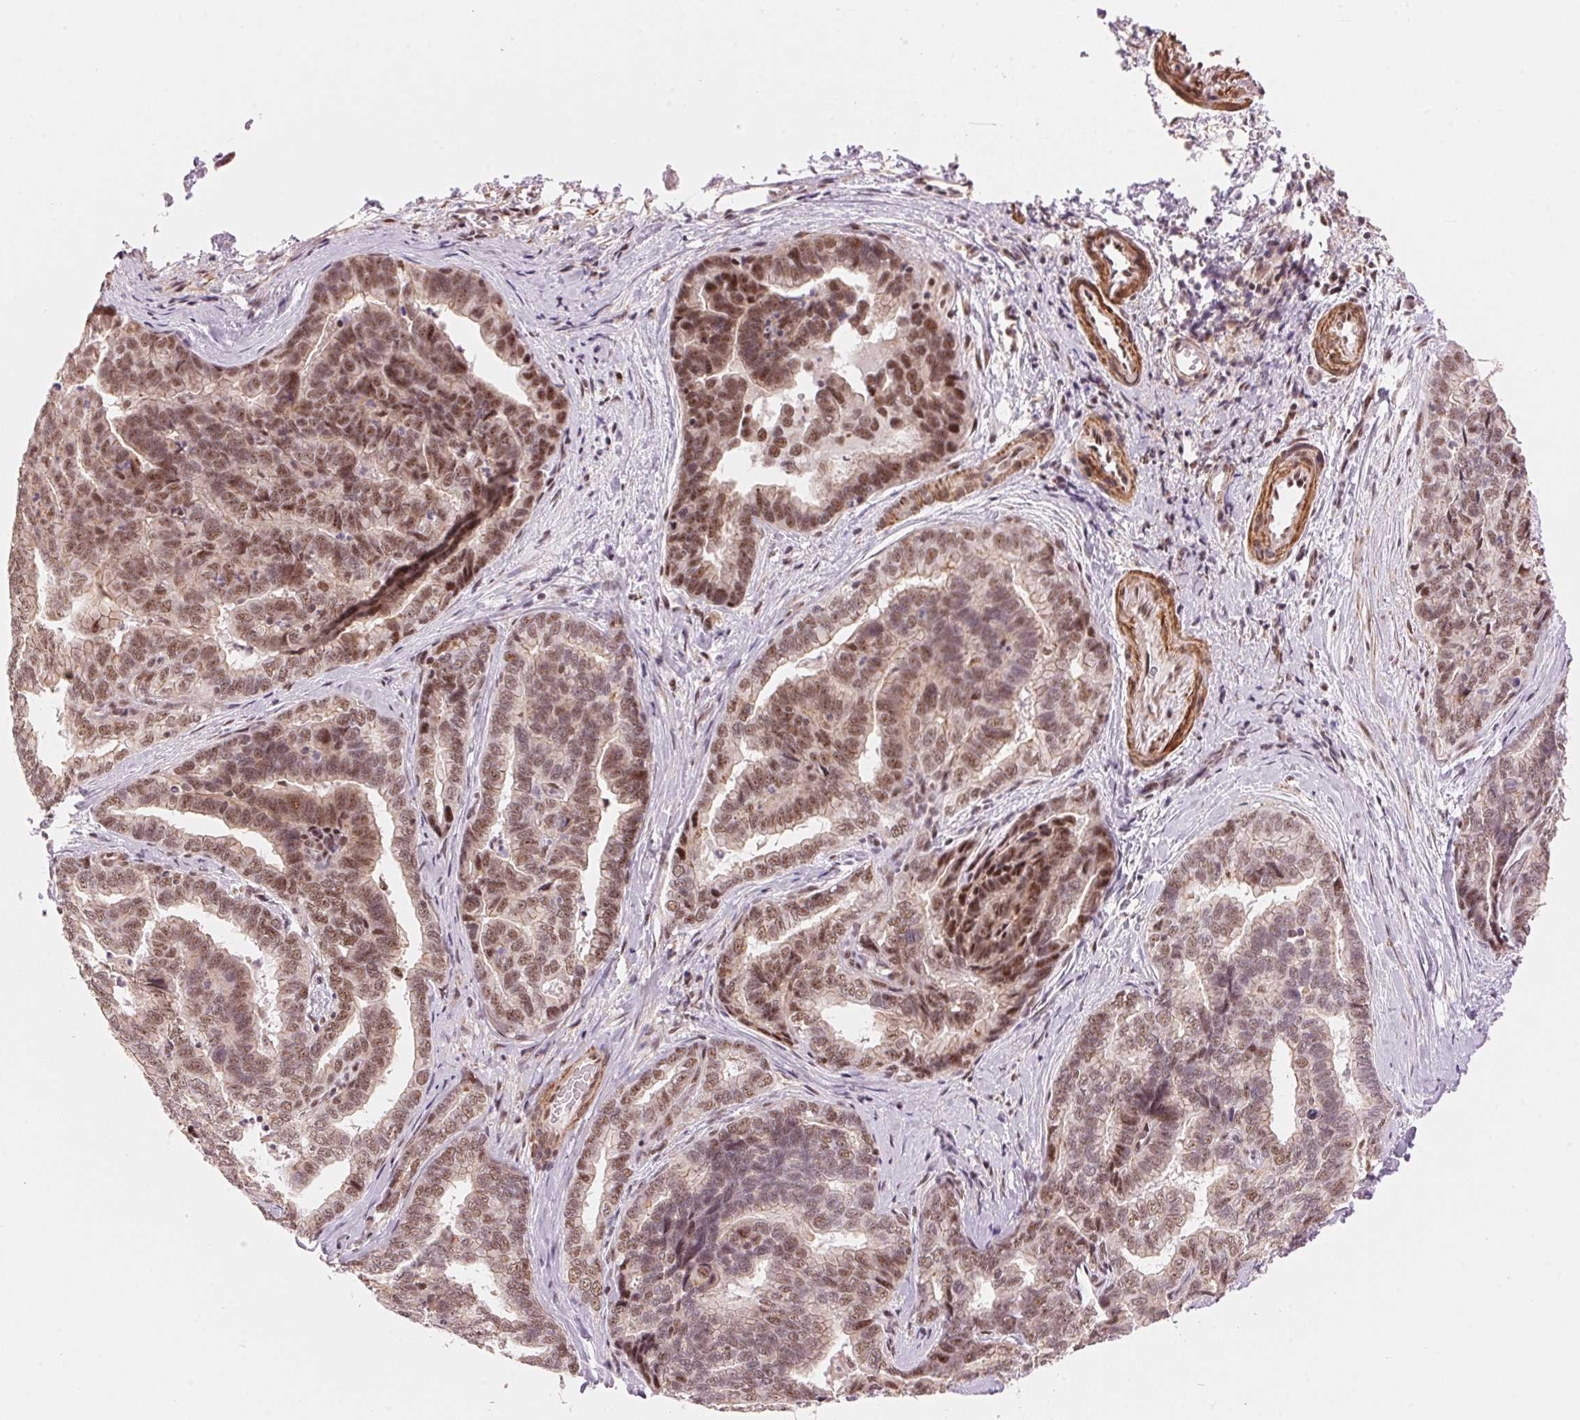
{"staining": {"intensity": "moderate", "quantity": "25%-75%", "location": "nuclear"}, "tissue": "liver cancer", "cell_type": "Tumor cells", "image_type": "cancer", "snomed": [{"axis": "morphology", "description": "Cholangiocarcinoma"}, {"axis": "topography", "description": "Liver"}], "caption": "Immunohistochemistry photomicrograph of neoplastic tissue: human liver cancer (cholangiocarcinoma) stained using immunohistochemistry demonstrates medium levels of moderate protein expression localized specifically in the nuclear of tumor cells, appearing as a nuclear brown color.", "gene": "HNRNPDL", "patient": {"sex": "female", "age": 64}}